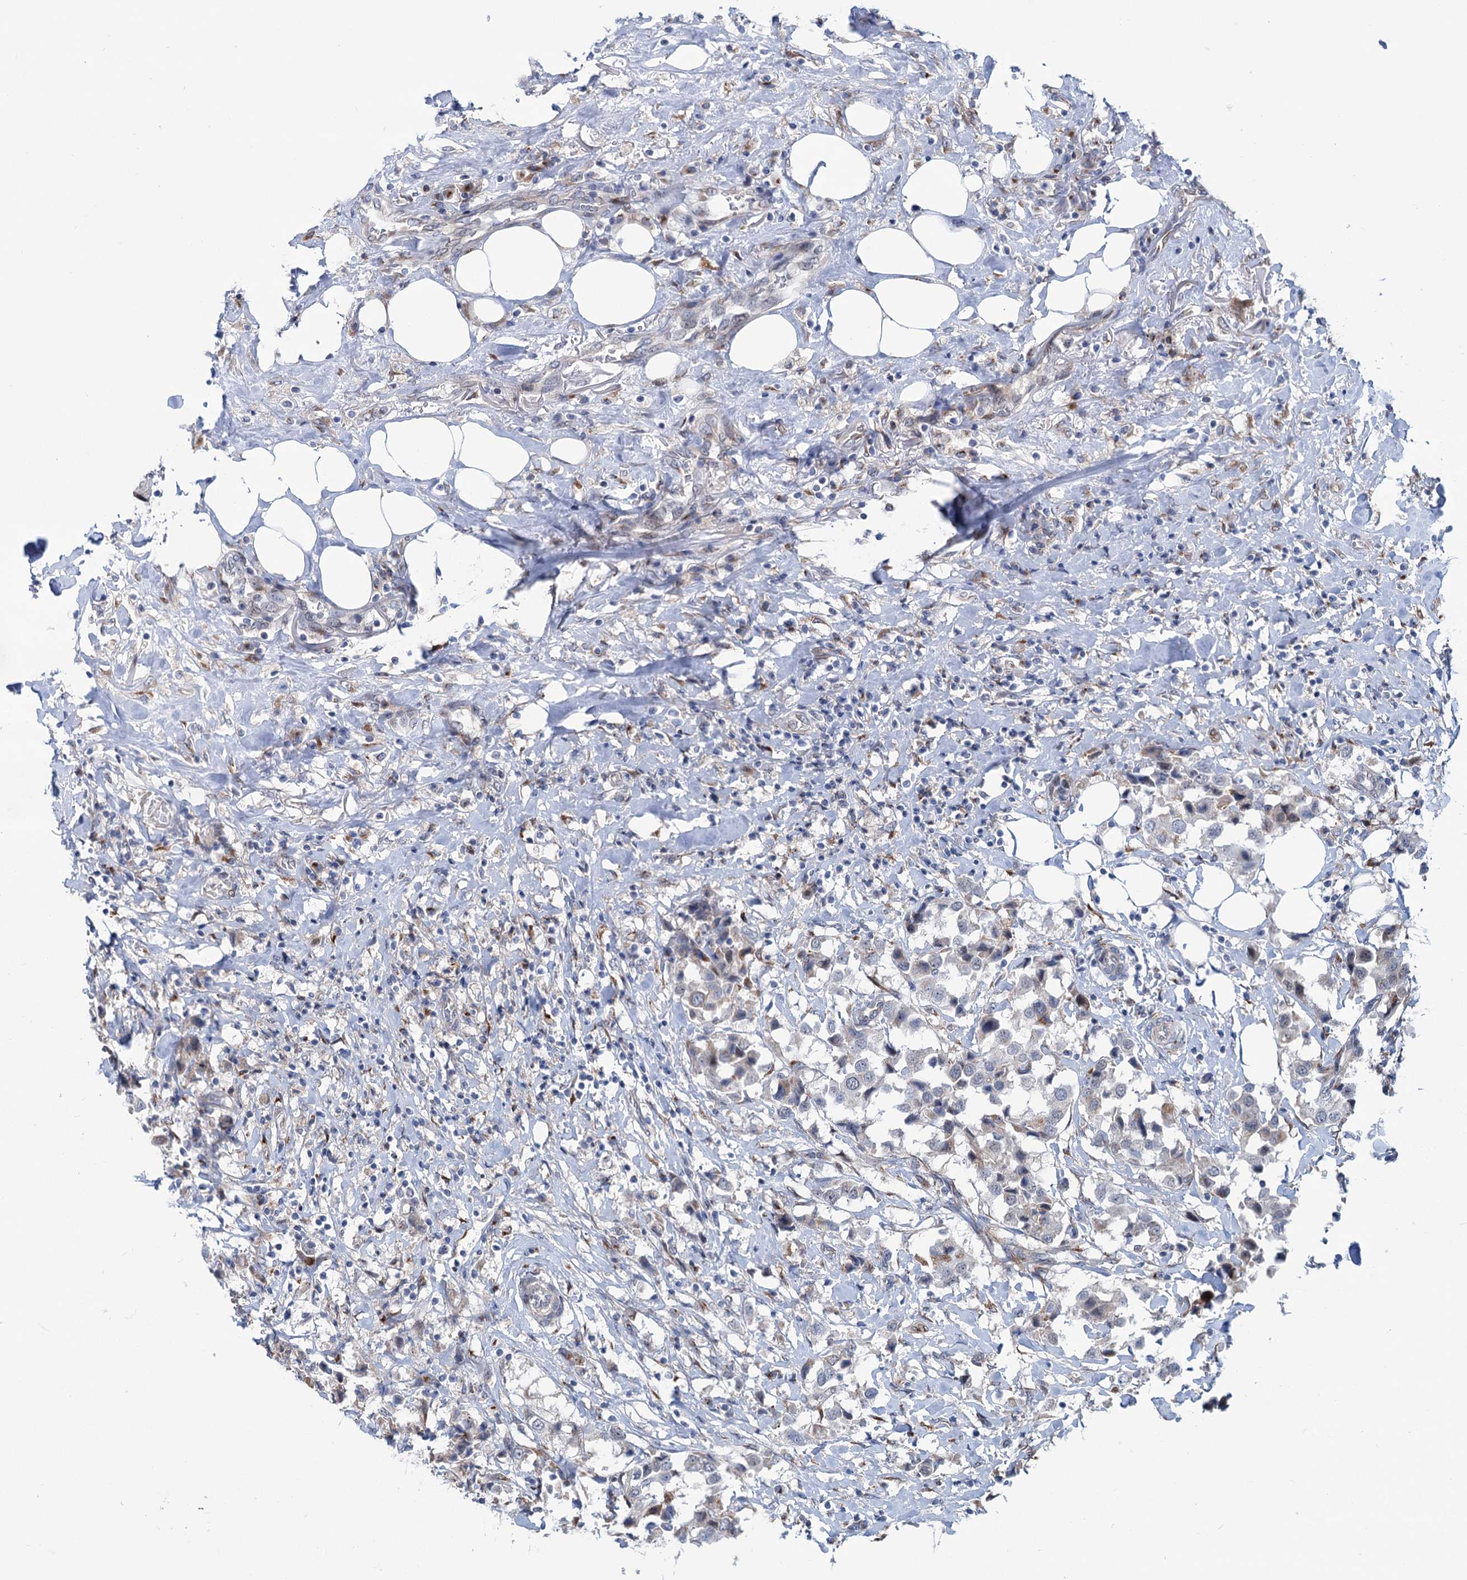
{"staining": {"intensity": "negative", "quantity": "none", "location": "none"}, "tissue": "breast cancer", "cell_type": "Tumor cells", "image_type": "cancer", "snomed": [{"axis": "morphology", "description": "Duct carcinoma"}, {"axis": "topography", "description": "Breast"}], "caption": "Histopathology image shows no protein positivity in tumor cells of breast cancer tissue.", "gene": "ELP4", "patient": {"sex": "female", "age": 80}}